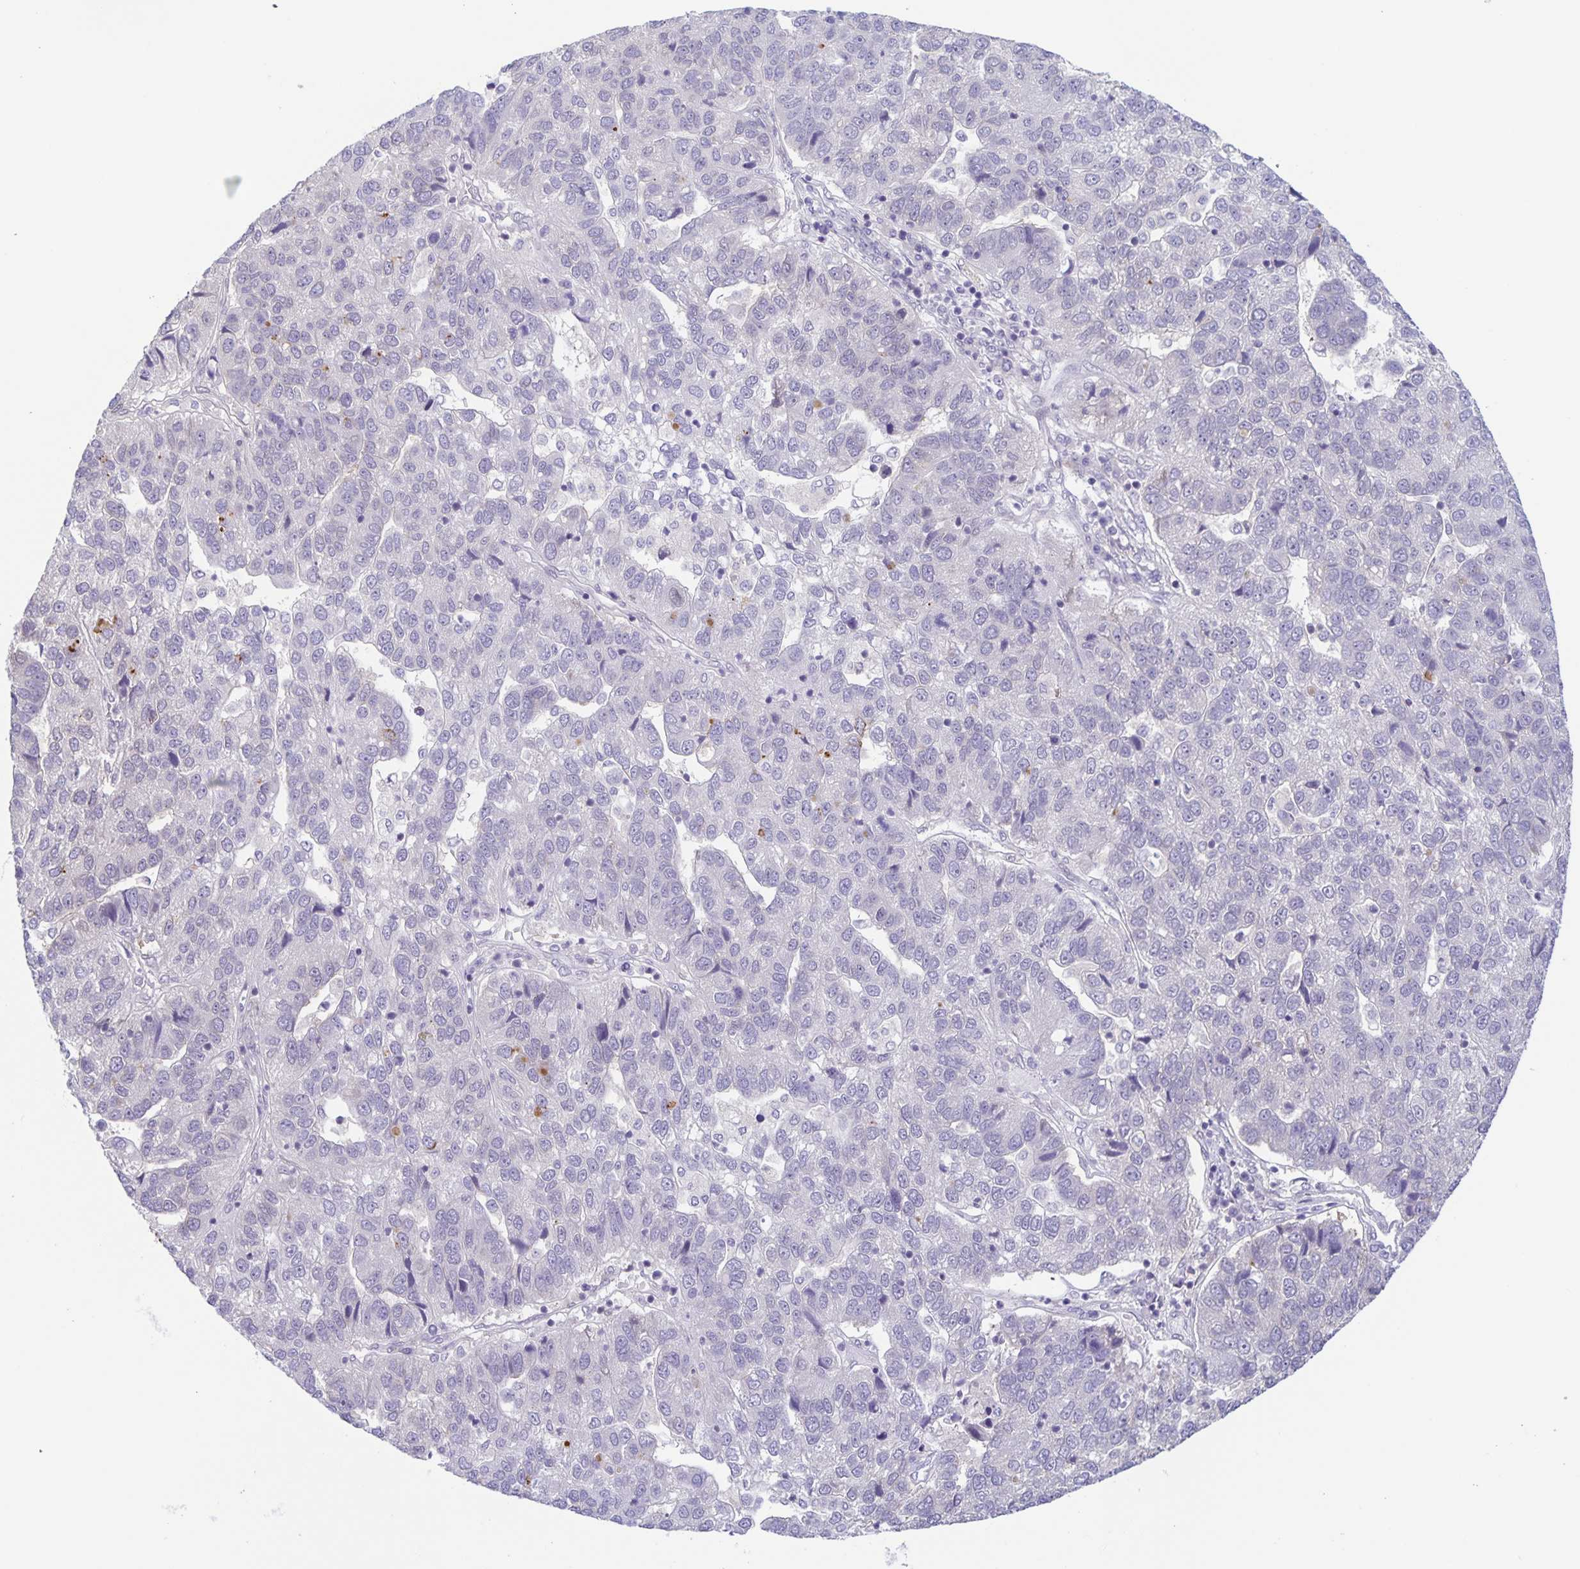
{"staining": {"intensity": "negative", "quantity": "none", "location": "none"}, "tissue": "pancreatic cancer", "cell_type": "Tumor cells", "image_type": "cancer", "snomed": [{"axis": "morphology", "description": "Adenocarcinoma, NOS"}, {"axis": "topography", "description": "Pancreas"}], "caption": "The image displays no significant staining in tumor cells of pancreatic adenocarcinoma.", "gene": "SYNE2", "patient": {"sex": "female", "age": 61}}